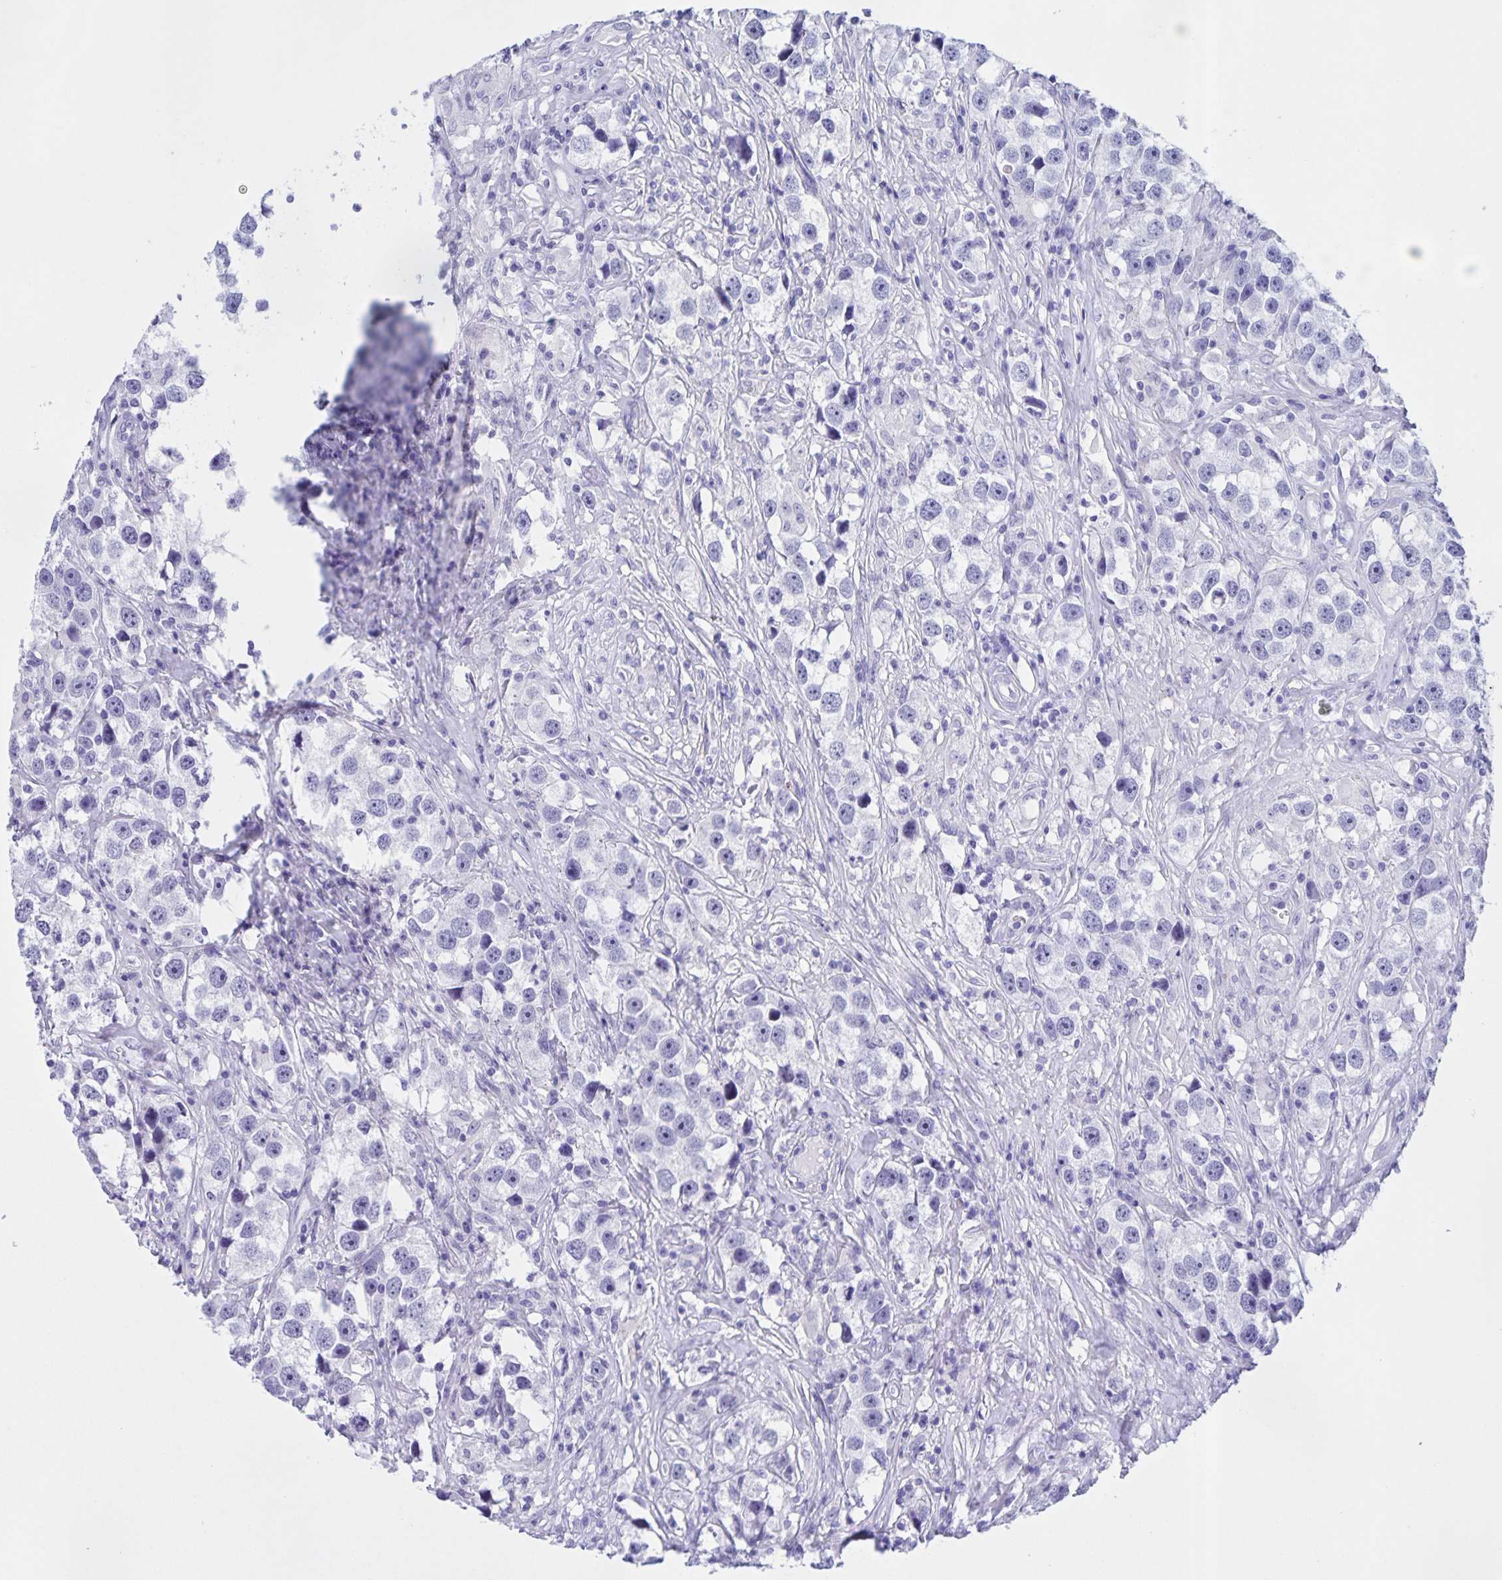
{"staining": {"intensity": "negative", "quantity": "none", "location": "none"}, "tissue": "testis cancer", "cell_type": "Tumor cells", "image_type": "cancer", "snomed": [{"axis": "morphology", "description": "Seminoma, NOS"}, {"axis": "topography", "description": "Testis"}], "caption": "A high-resolution histopathology image shows immunohistochemistry (IHC) staining of seminoma (testis), which displays no significant expression in tumor cells. (Stains: DAB IHC with hematoxylin counter stain, Microscopy: brightfield microscopy at high magnification).", "gene": "TGIF2LX", "patient": {"sex": "male", "age": 49}}